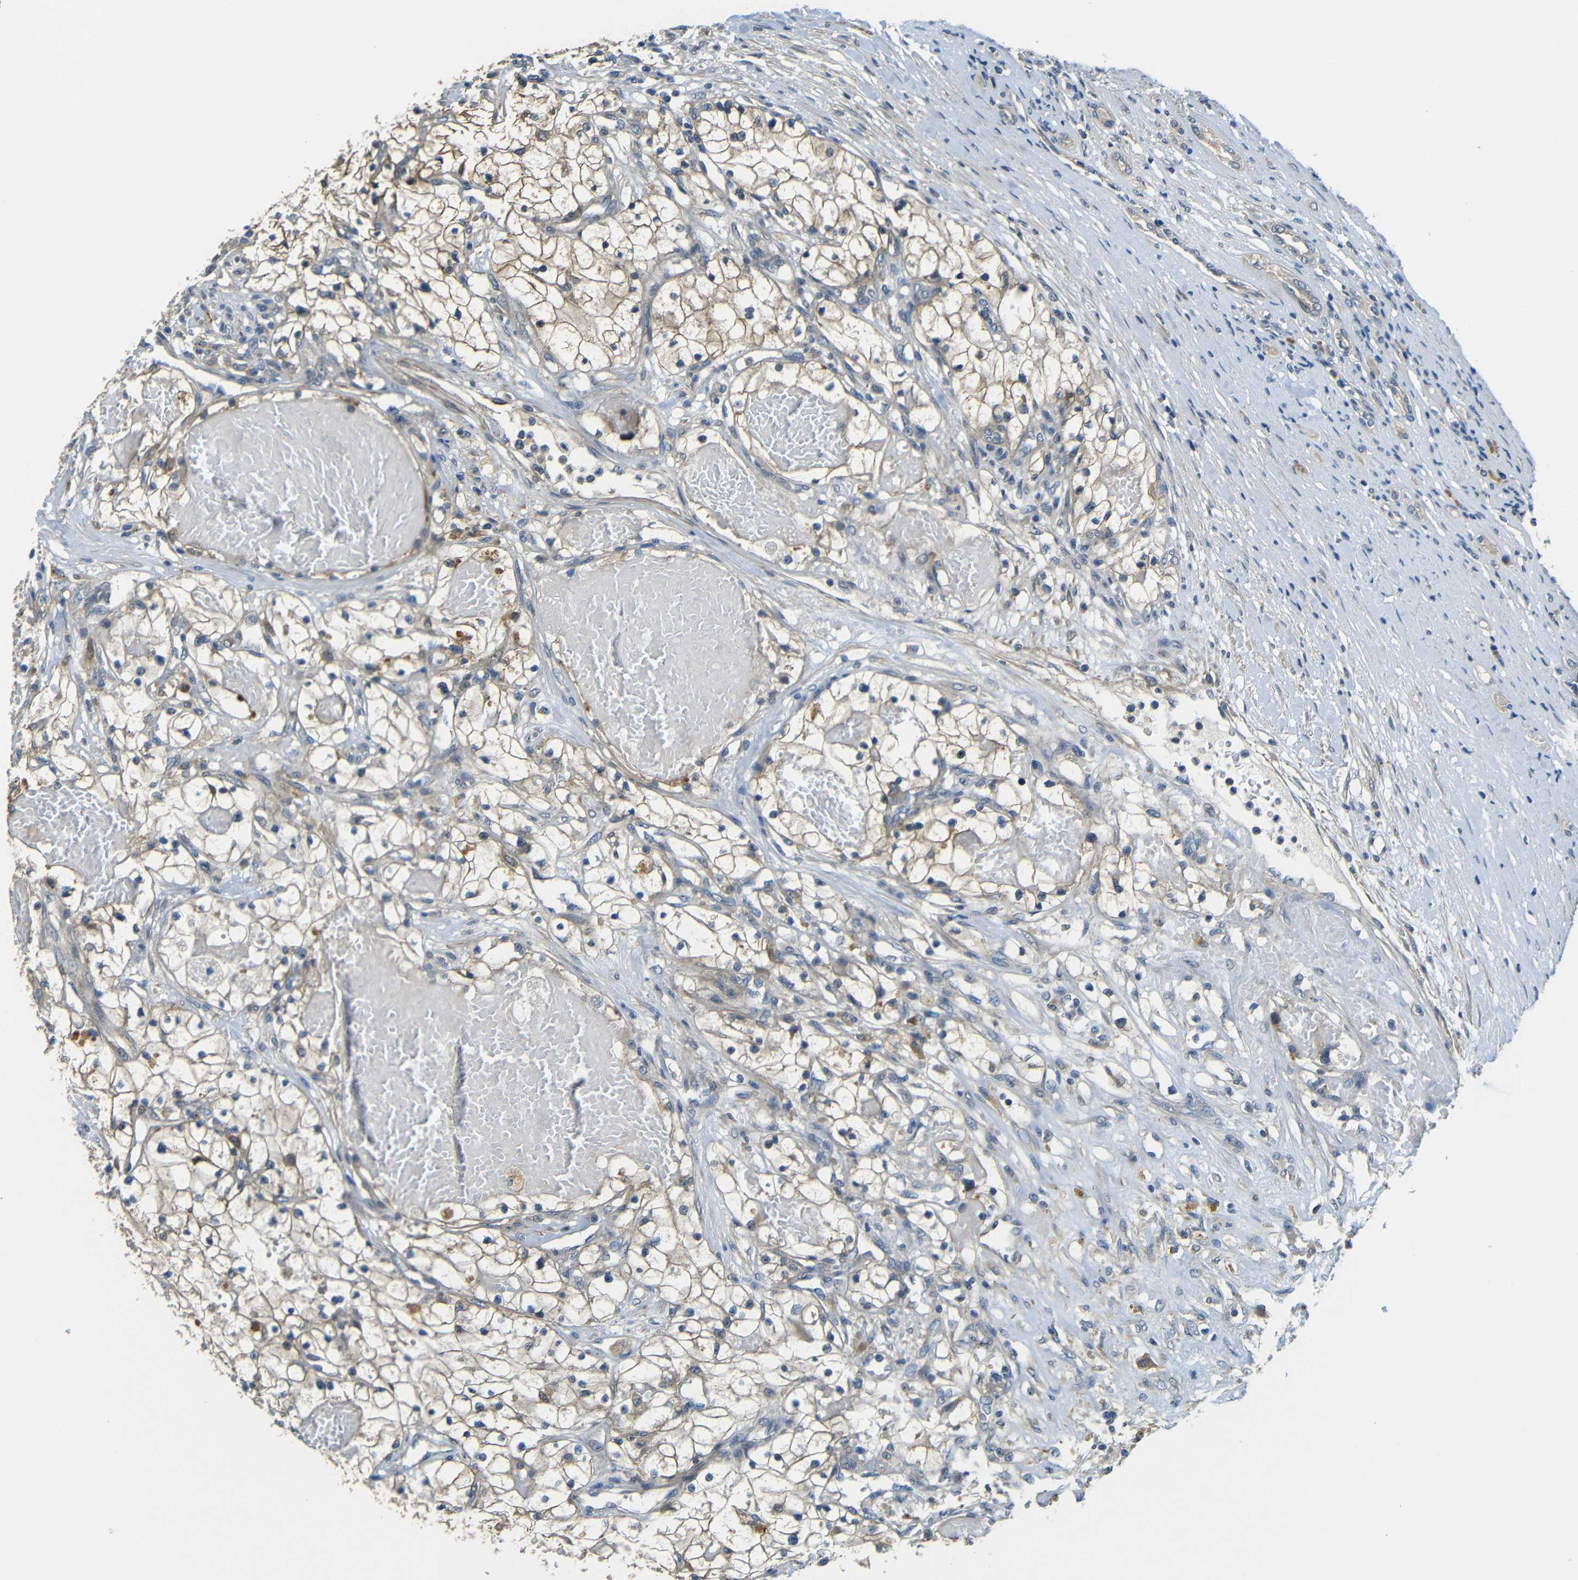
{"staining": {"intensity": "moderate", "quantity": "25%-75%", "location": "cytoplasmic/membranous"}, "tissue": "renal cancer", "cell_type": "Tumor cells", "image_type": "cancer", "snomed": [{"axis": "morphology", "description": "Adenocarcinoma, NOS"}, {"axis": "topography", "description": "Kidney"}], "caption": "Immunohistochemical staining of renal adenocarcinoma exhibits medium levels of moderate cytoplasmic/membranous protein positivity in about 25%-75% of tumor cells.", "gene": "FNDC3A", "patient": {"sex": "male", "age": 68}}